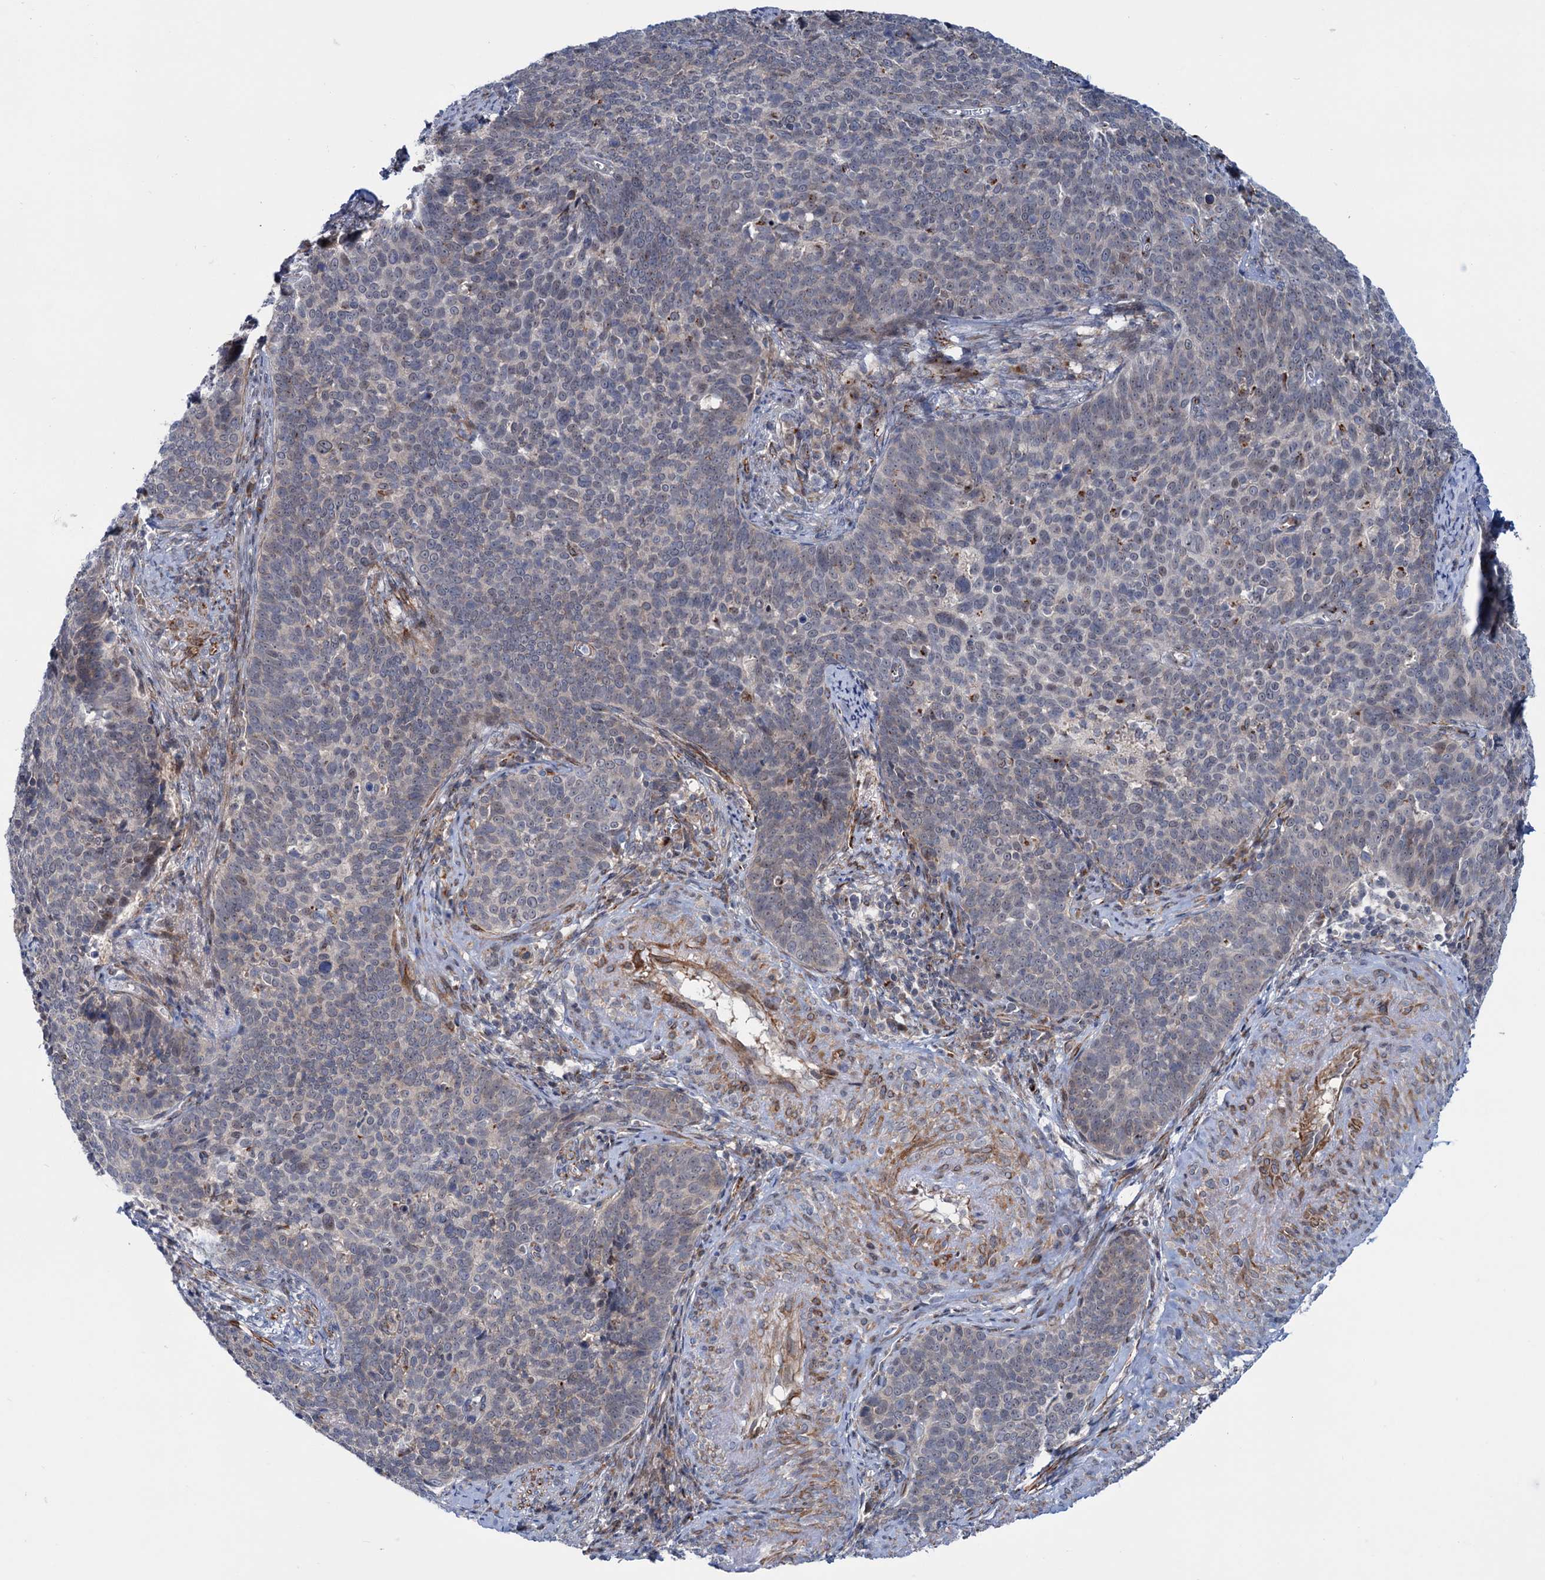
{"staining": {"intensity": "moderate", "quantity": "<25%", "location": "cytoplasmic/membranous"}, "tissue": "cervical cancer", "cell_type": "Tumor cells", "image_type": "cancer", "snomed": [{"axis": "morphology", "description": "Squamous cell carcinoma, NOS"}, {"axis": "topography", "description": "Cervix"}], "caption": "A high-resolution micrograph shows IHC staining of cervical cancer (squamous cell carcinoma), which displays moderate cytoplasmic/membranous staining in approximately <25% of tumor cells.", "gene": "ELP4", "patient": {"sex": "female", "age": 39}}